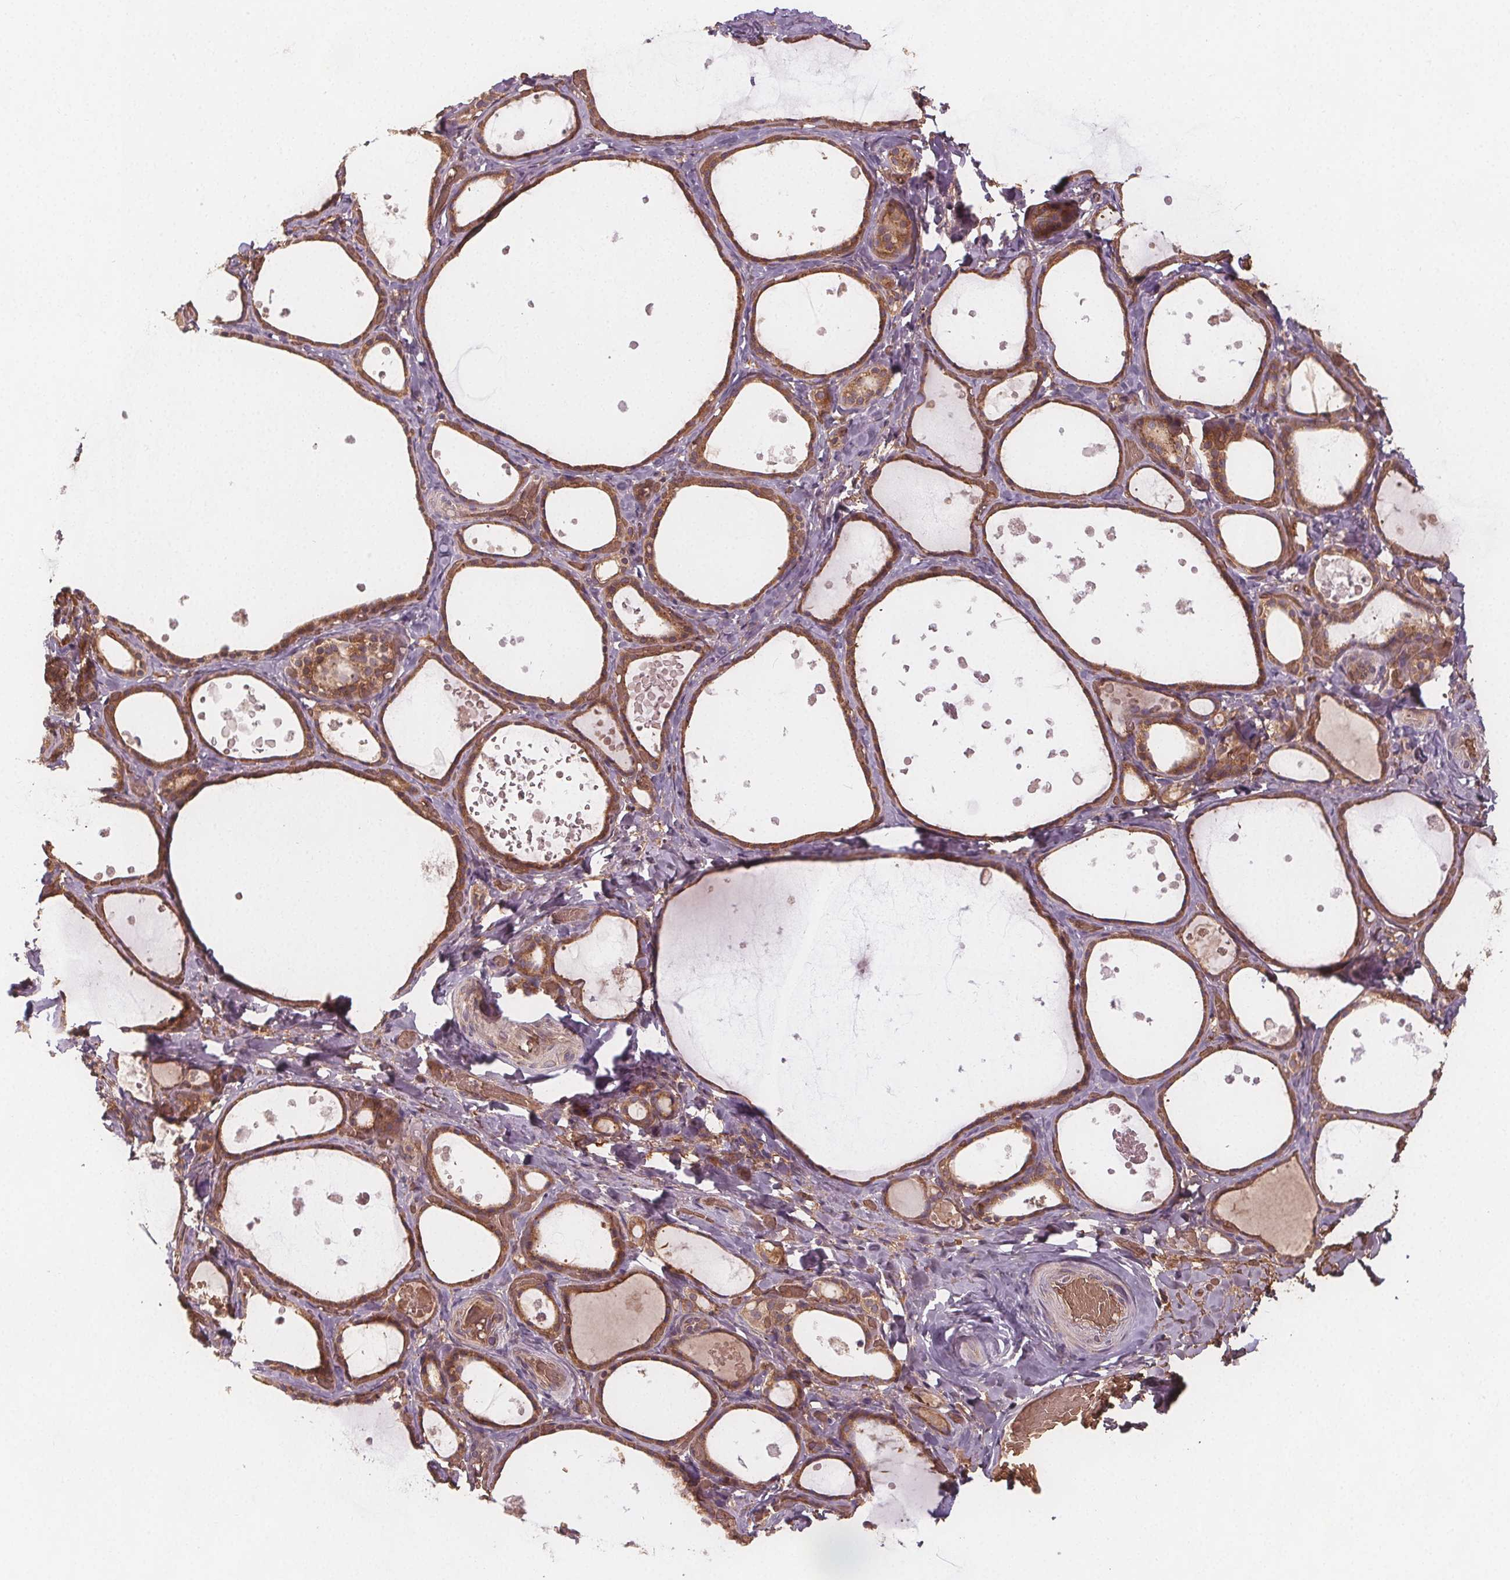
{"staining": {"intensity": "moderate", "quantity": ">75%", "location": "cytoplasmic/membranous"}, "tissue": "thyroid gland", "cell_type": "Glandular cells", "image_type": "normal", "snomed": [{"axis": "morphology", "description": "Normal tissue, NOS"}, {"axis": "topography", "description": "Thyroid gland"}], "caption": "Brown immunohistochemical staining in benign human thyroid gland exhibits moderate cytoplasmic/membranous staining in about >75% of glandular cells.", "gene": "EIF3D", "patient": {"sex": "female", "age": 56}}